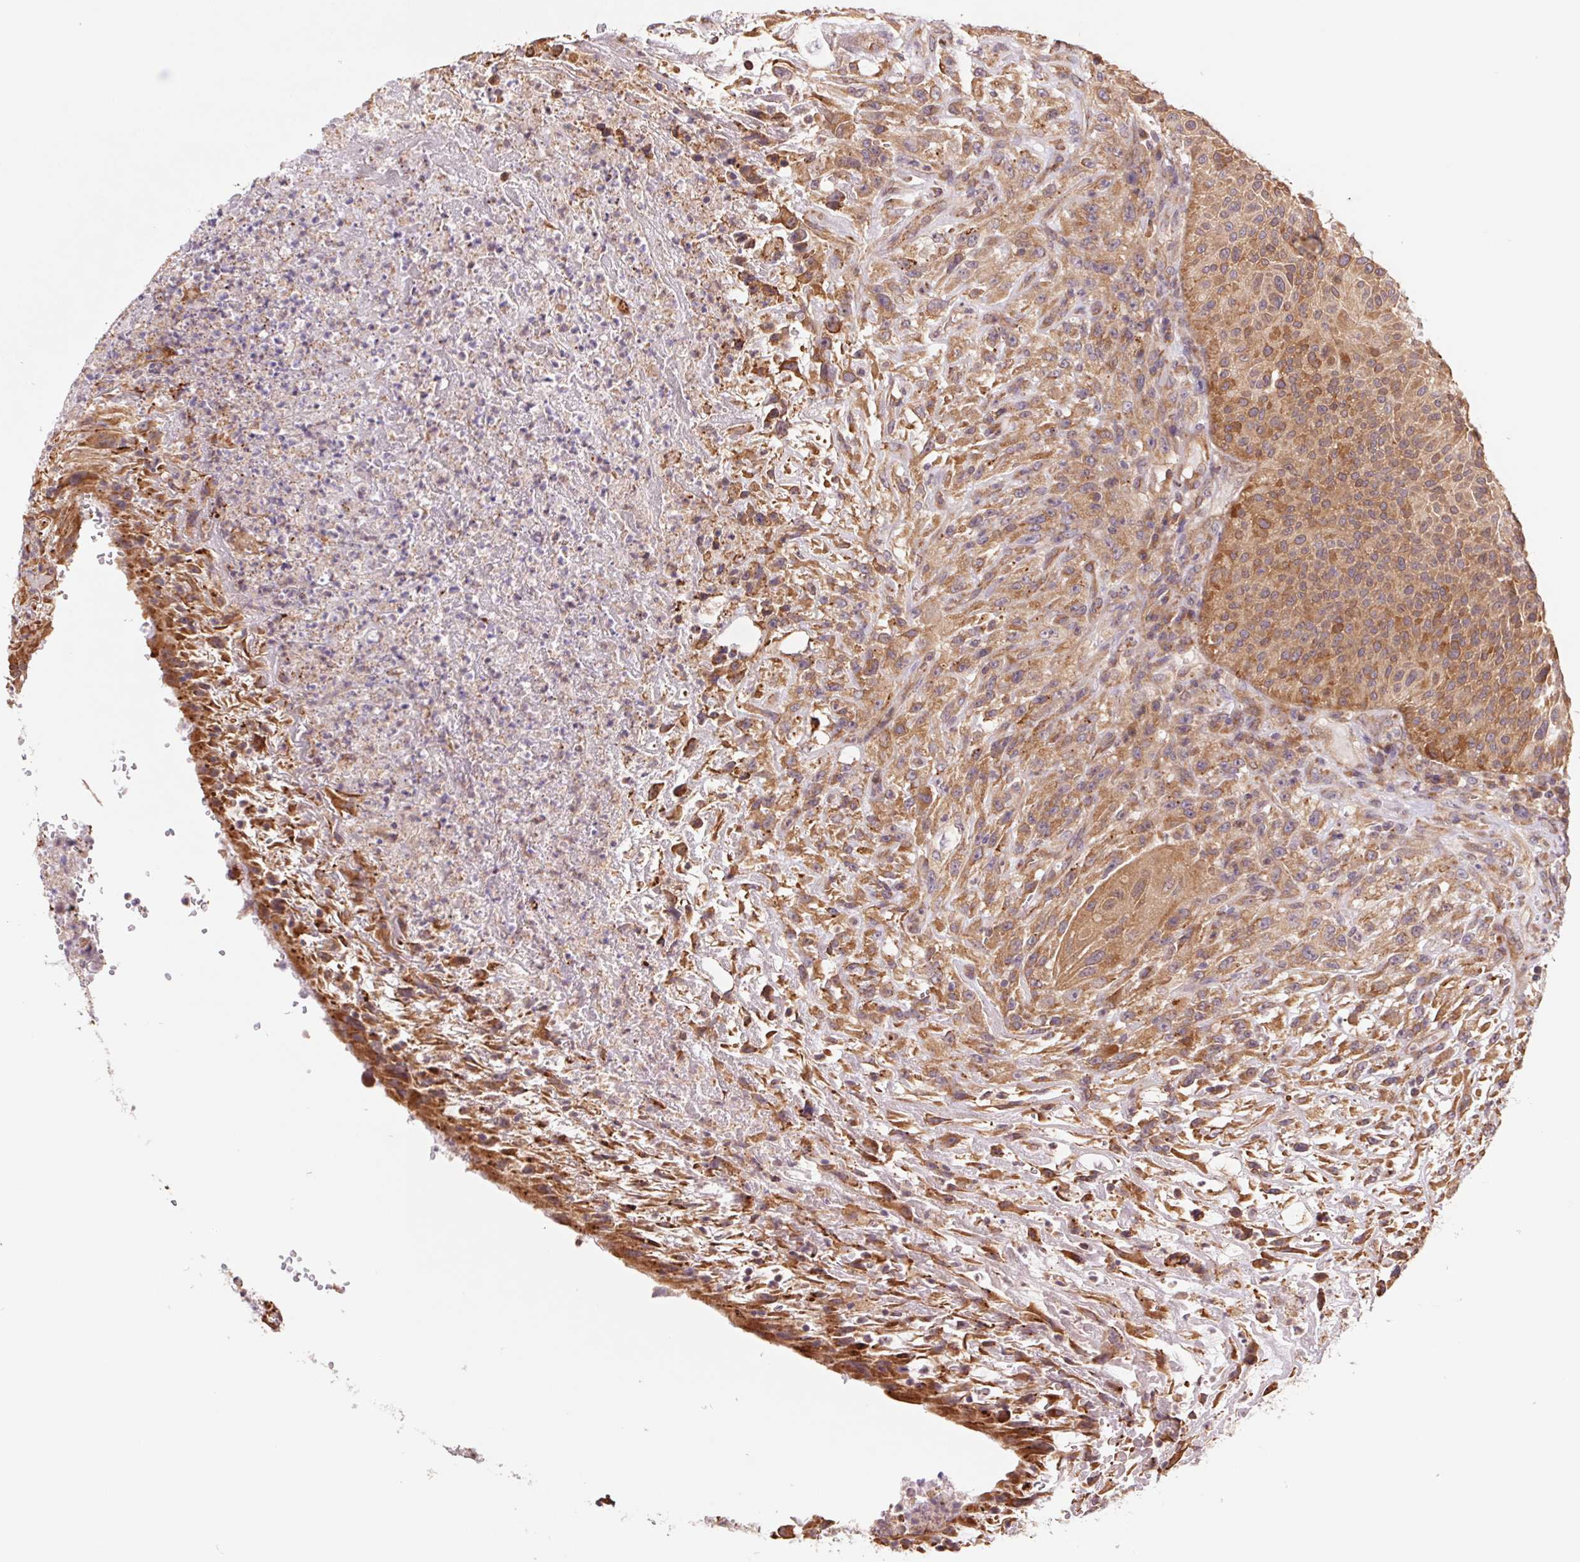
{"staining": {"intensity": "weak", "quantity": "25%-75%", "location": "cytoplasmic/membranous,nuclear"}, "tissue": "urothelial cancer", "cell_type": "Tumor cells", "image_type": "cancer", "snomed": [{"axis": "morphology", "description": "Urothelial carcinoma, High grade"}, {"axis": "topography", "description": "Urinary bladder"}], "caption": "Urothelial cancer stained with a protein marker demonstrates weak staining in tumor cells.", "gene": "RRM1", "patient": {"sex": "male", "age": 66}}